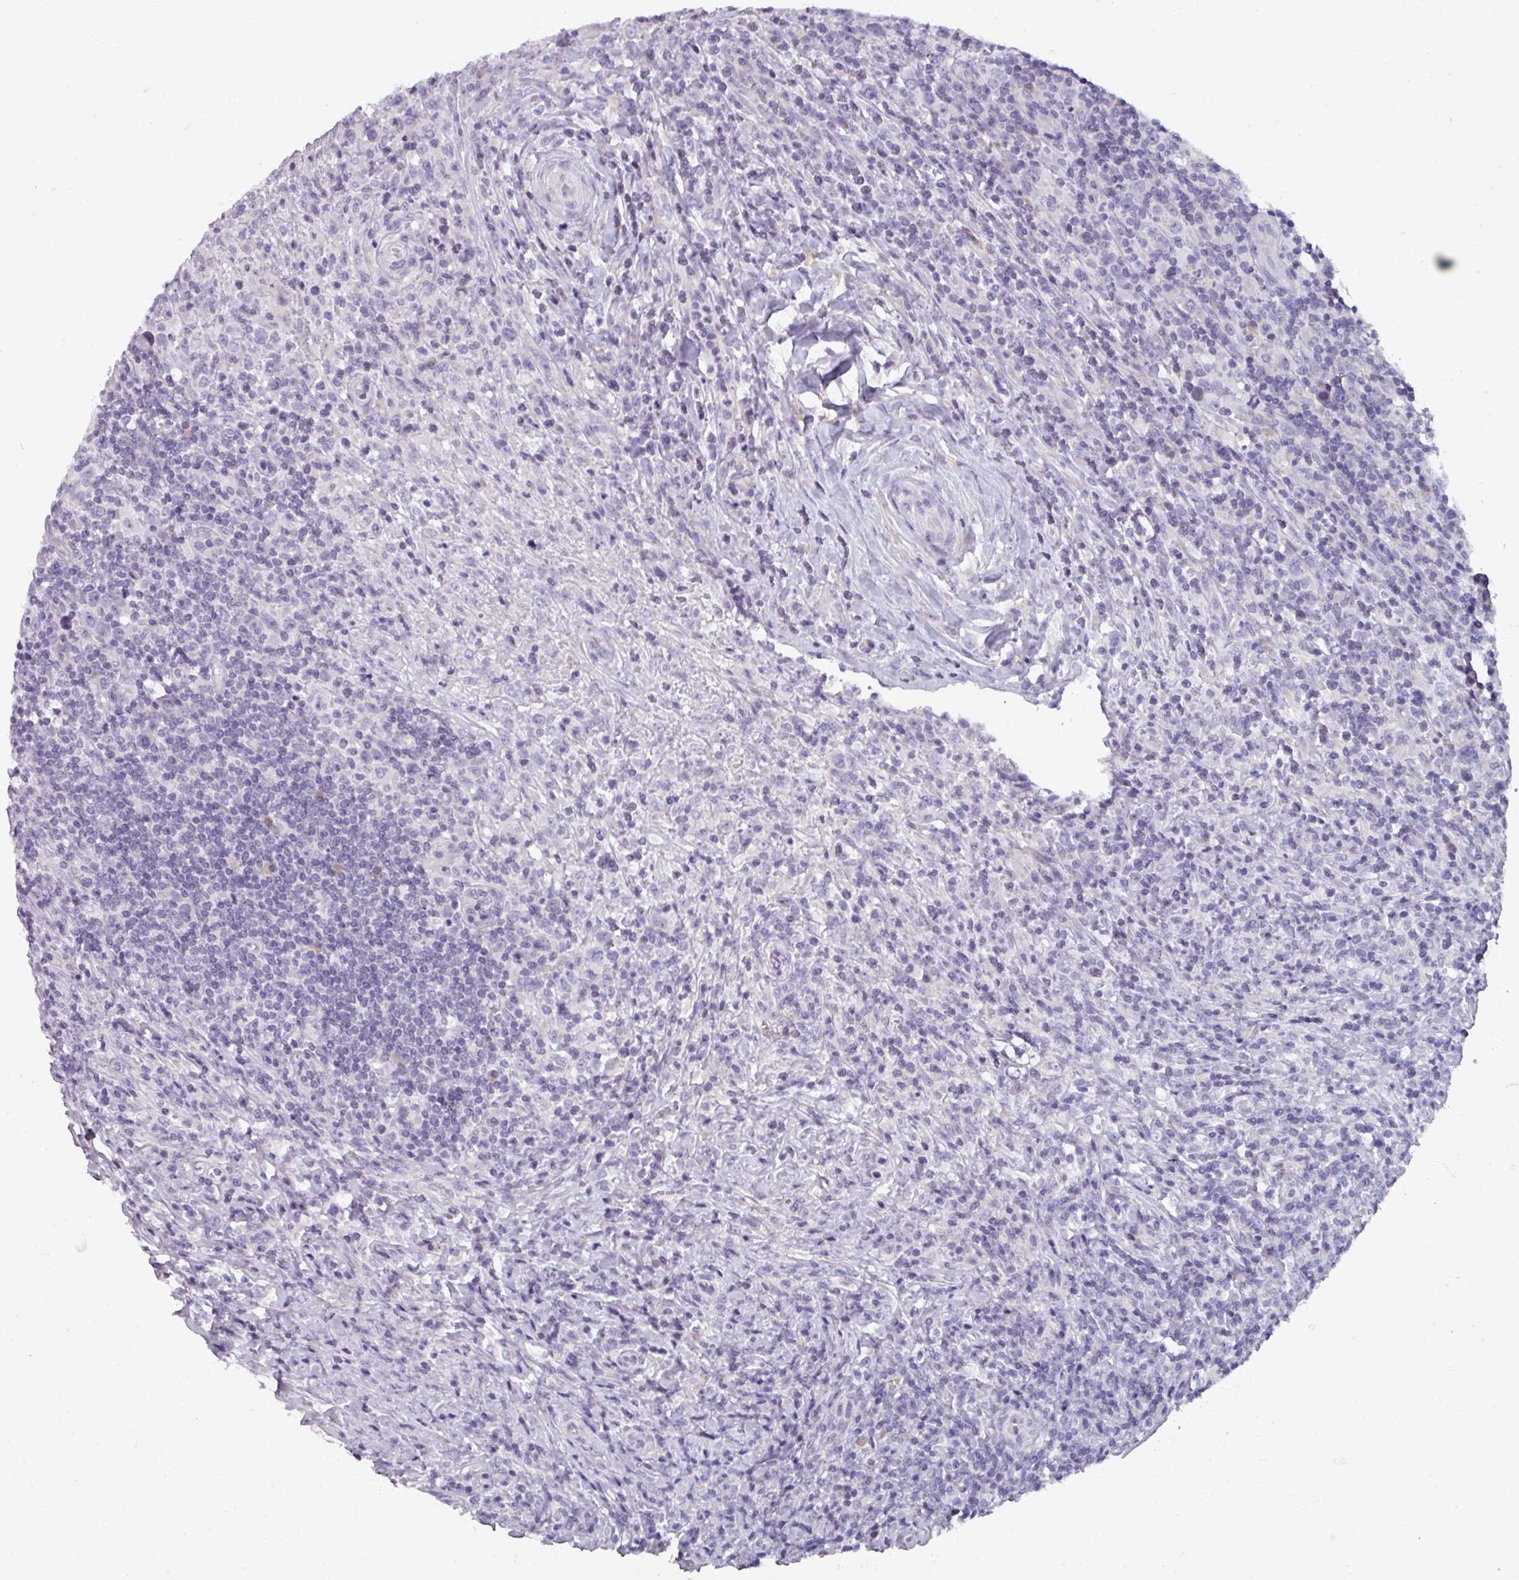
{"staining": {"intensity": "negative", "quantity": "none", "location": "none"}, "tissue": "lymphoma", "cell_type": "Tumor cells", "image_type": "cancer", "snomed": [{"axis": "morphology", "description": "Hodgkin's disease, NOS"}, {"axis": "topography", "description": "Lymph node"}], "caption": "Immunohistochemistry (IHC) micrograph of neoplastic tissue: Hodgkin's disease stained with DAB (3,3'-diaminobenzidine) shows no significant protein positivity in tumor cells. (Stains: DAB immunohistochemistry with hematoxylin counter stain, Microscopy: brightfield microscopy at high magnification).", "gene": "SMIM11", "patient": {"sex": "female", "age": 18}}